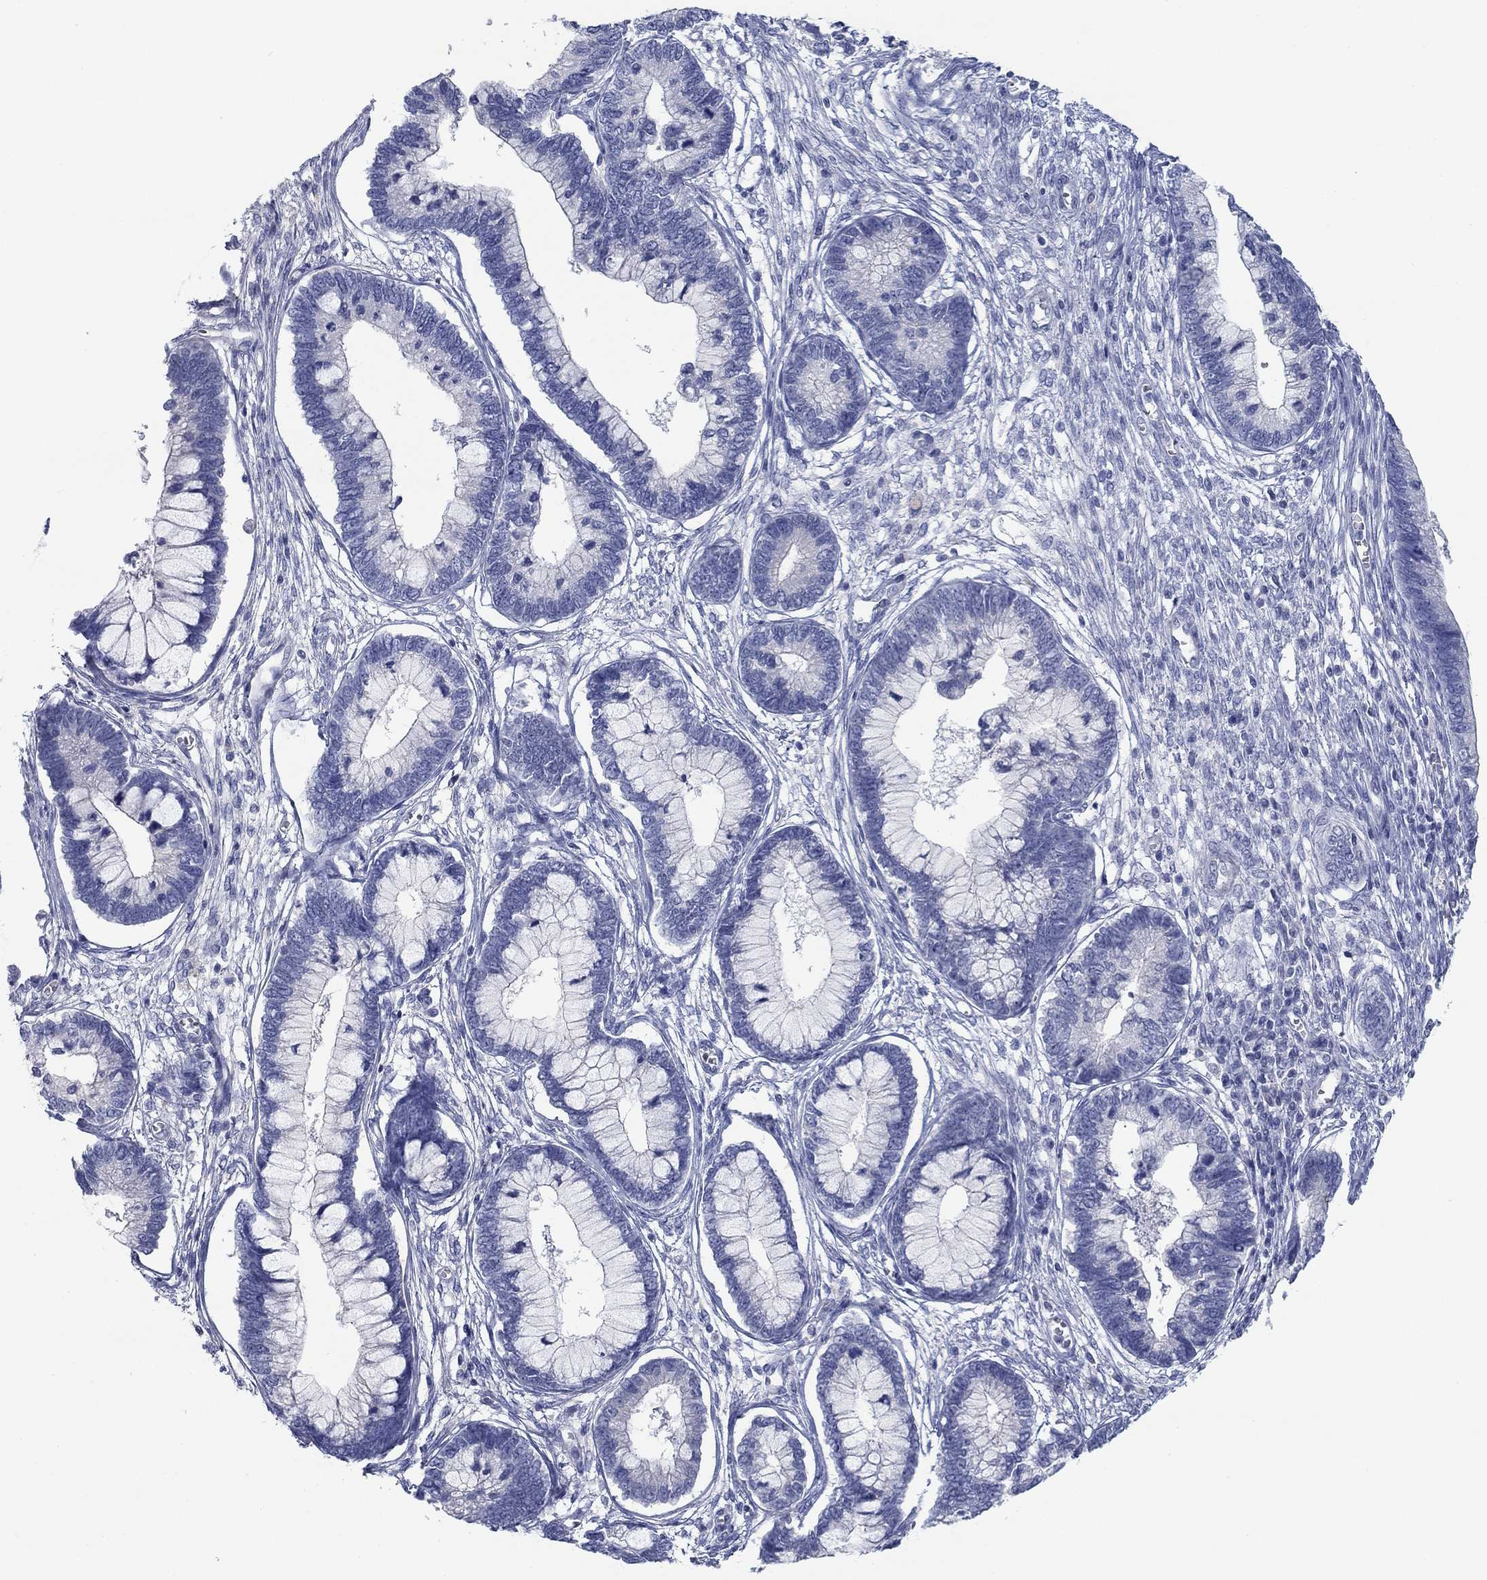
{"staining": {"intensity": "negative", "quantity": "none", "location": "none"}, "tissue": "cervical cancer", "cell_type": "Tumor cells", "image_type": "cancer", "snomed": [{"axis": "morphology", "description": "Adenocarcinoma, NOS"}, {"axis": "topography", "description": "Cervix"}], "caption": "The micrograph reveals no staining of tumor cells in adenocarcinoma (cervical). Brightfield microscopy of immunohistochemistry (IHC) stained with DAB (brown) and hematoxylin (blue), captured at high magnification.", "gene": "APOC3", "patient": {"sex": "female", "age": 44}}